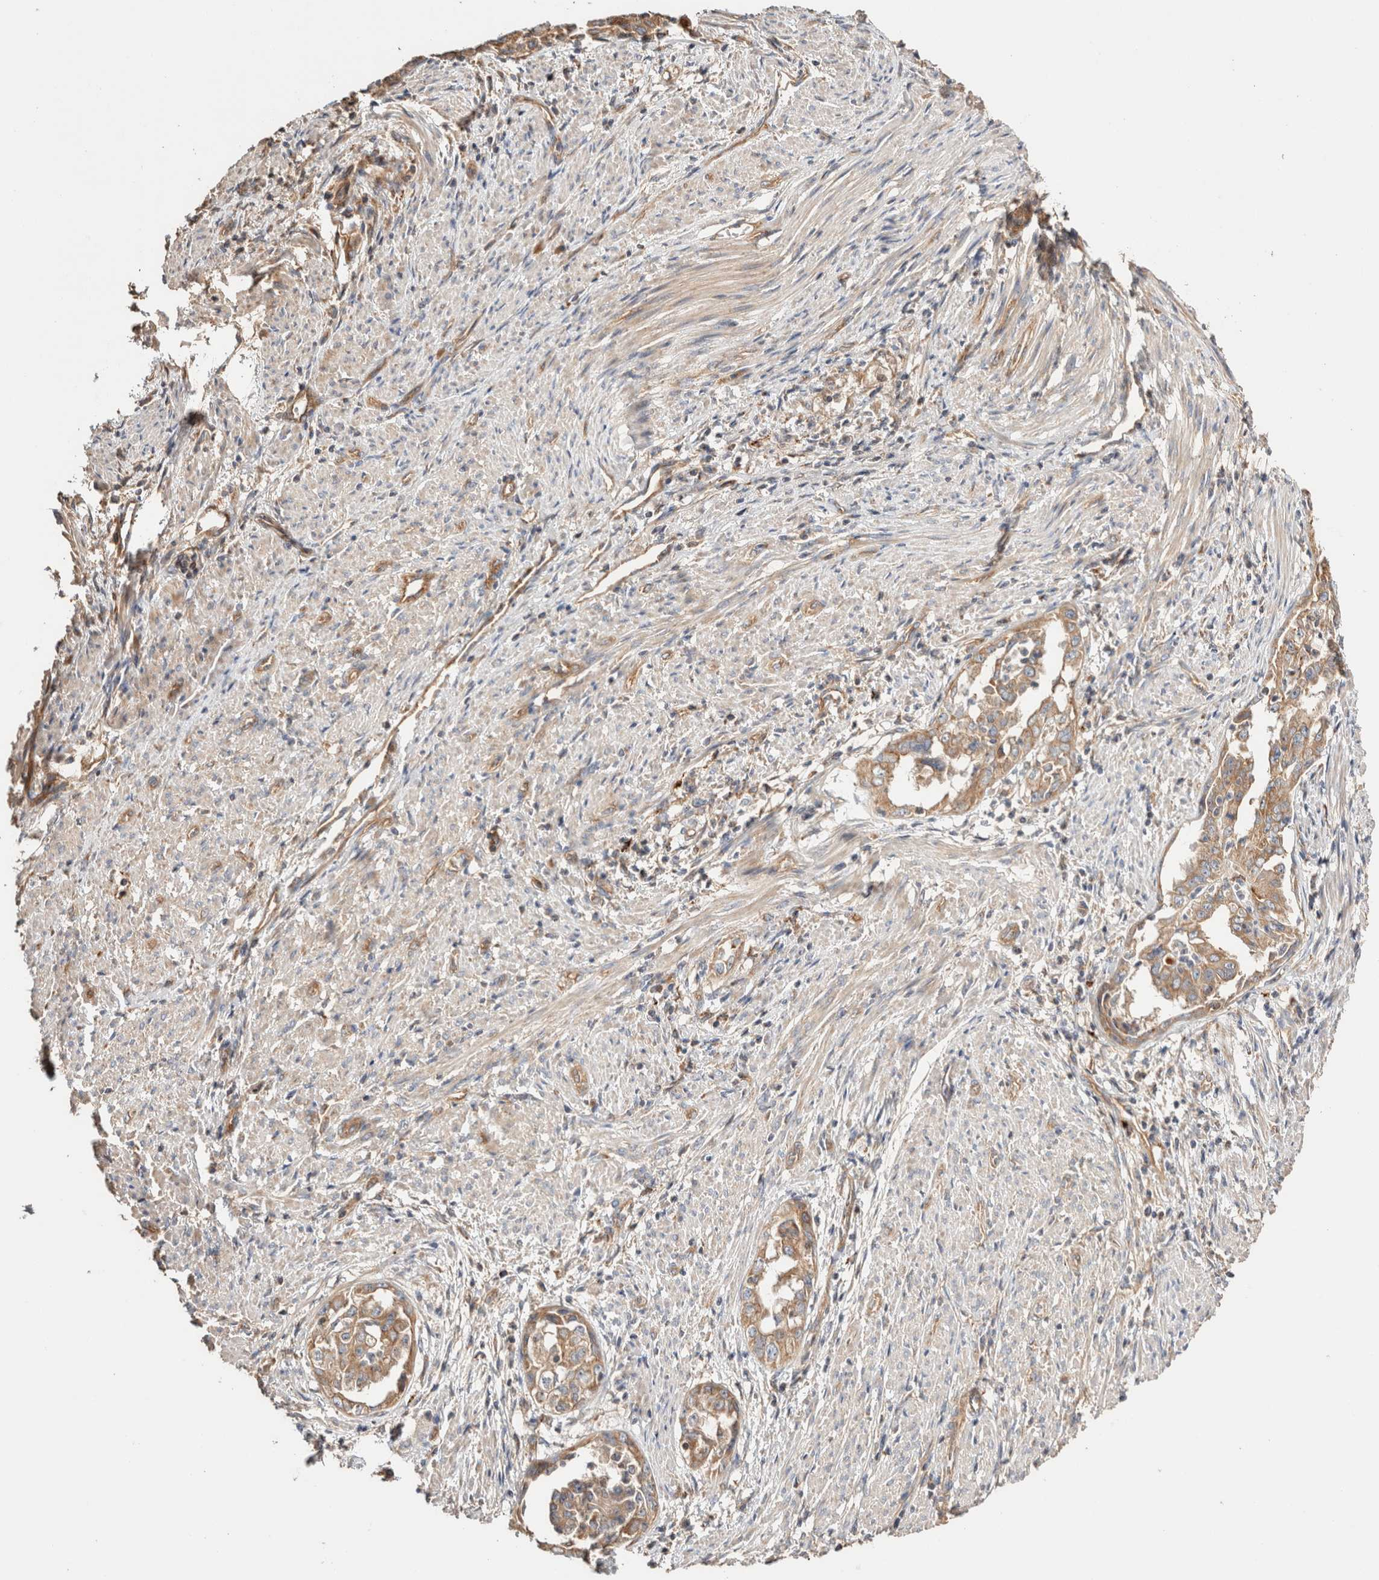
{"staining": {"intensity": "moderate", "quantity": ">75%", "location": "cytoplasmic/membranous"}, "tissue": "endometrial cancer", "cell_type": "Tumor cells", "image_type": "cancer", "snomed": [{"axis": "morphology", "description": "Adenocarcinoma, NOS"}, {"axis": "topography", "description": "Endometrium"}], "caption": "Protein expression analysis of endometrial cancer demonstrates moderate cytoplasmic/membranous expression in about >75% of tumor cells.", "gene": "B3GNTL1", "patient": {"sex": "female", "age": 85}}